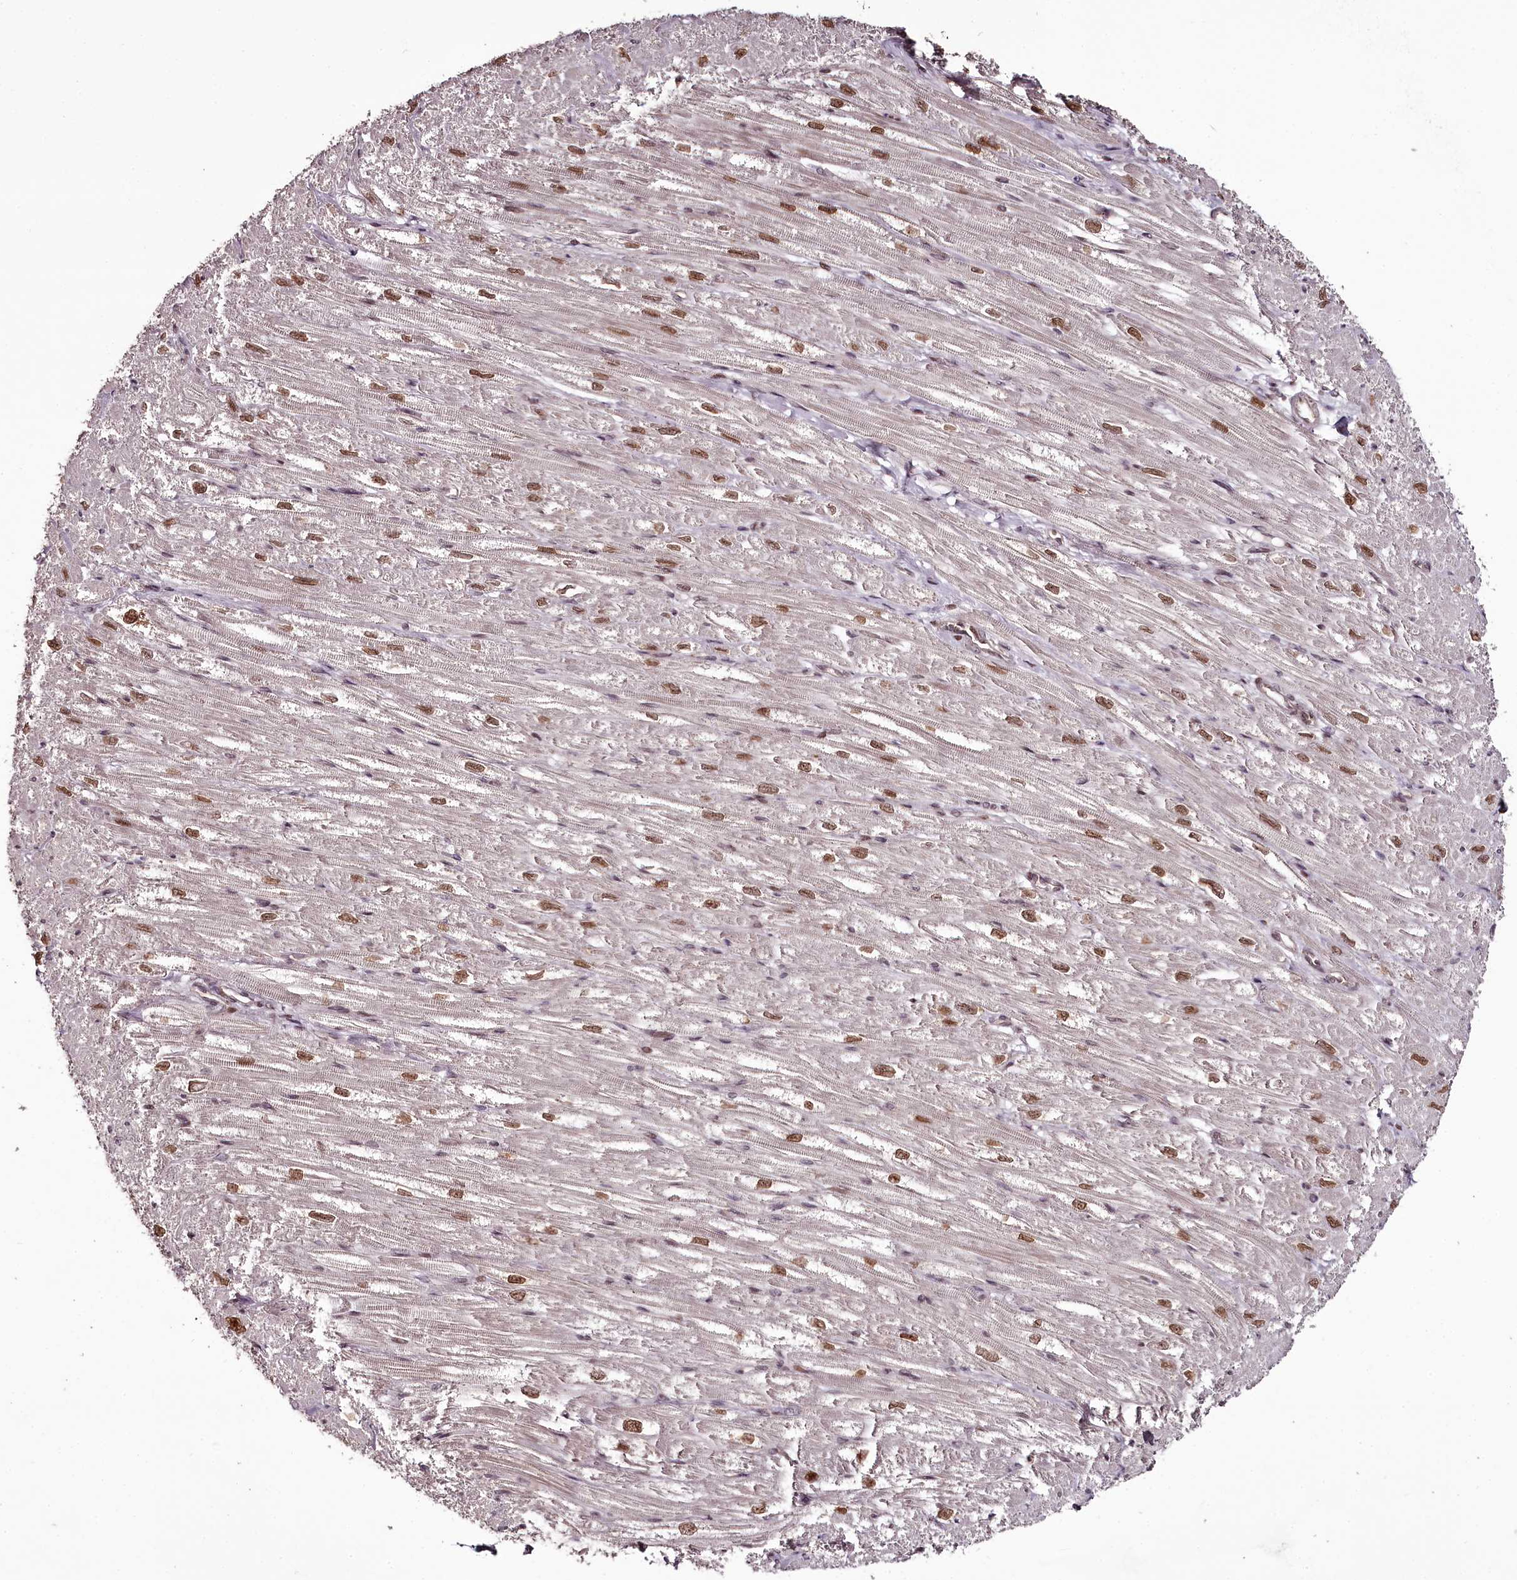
{"staining": {"intensity": "moderate", "quantity": "25%-75%", "location": "nuclear"}, "tissue": "heart muscle", "cell_type": "Cardiomyocytes", "image_type": "normal", "snomed": [{"axis": "morphology", "description": "Normal tissue, NOS"}, {"axis": "topography", "description": "Heart"}], "caption": "Immunohistochemistry (IHC) (DAB) staining of benign heart muscle shows moderate nuclear protein staining in about 25%-75% of cardiomyocytes. Immunohistochemistry (IHC) stains the protein in brown and the nuclei are stained blue.", "gene": "THYN1", "patient": {"sex": "male", "age": 50}}